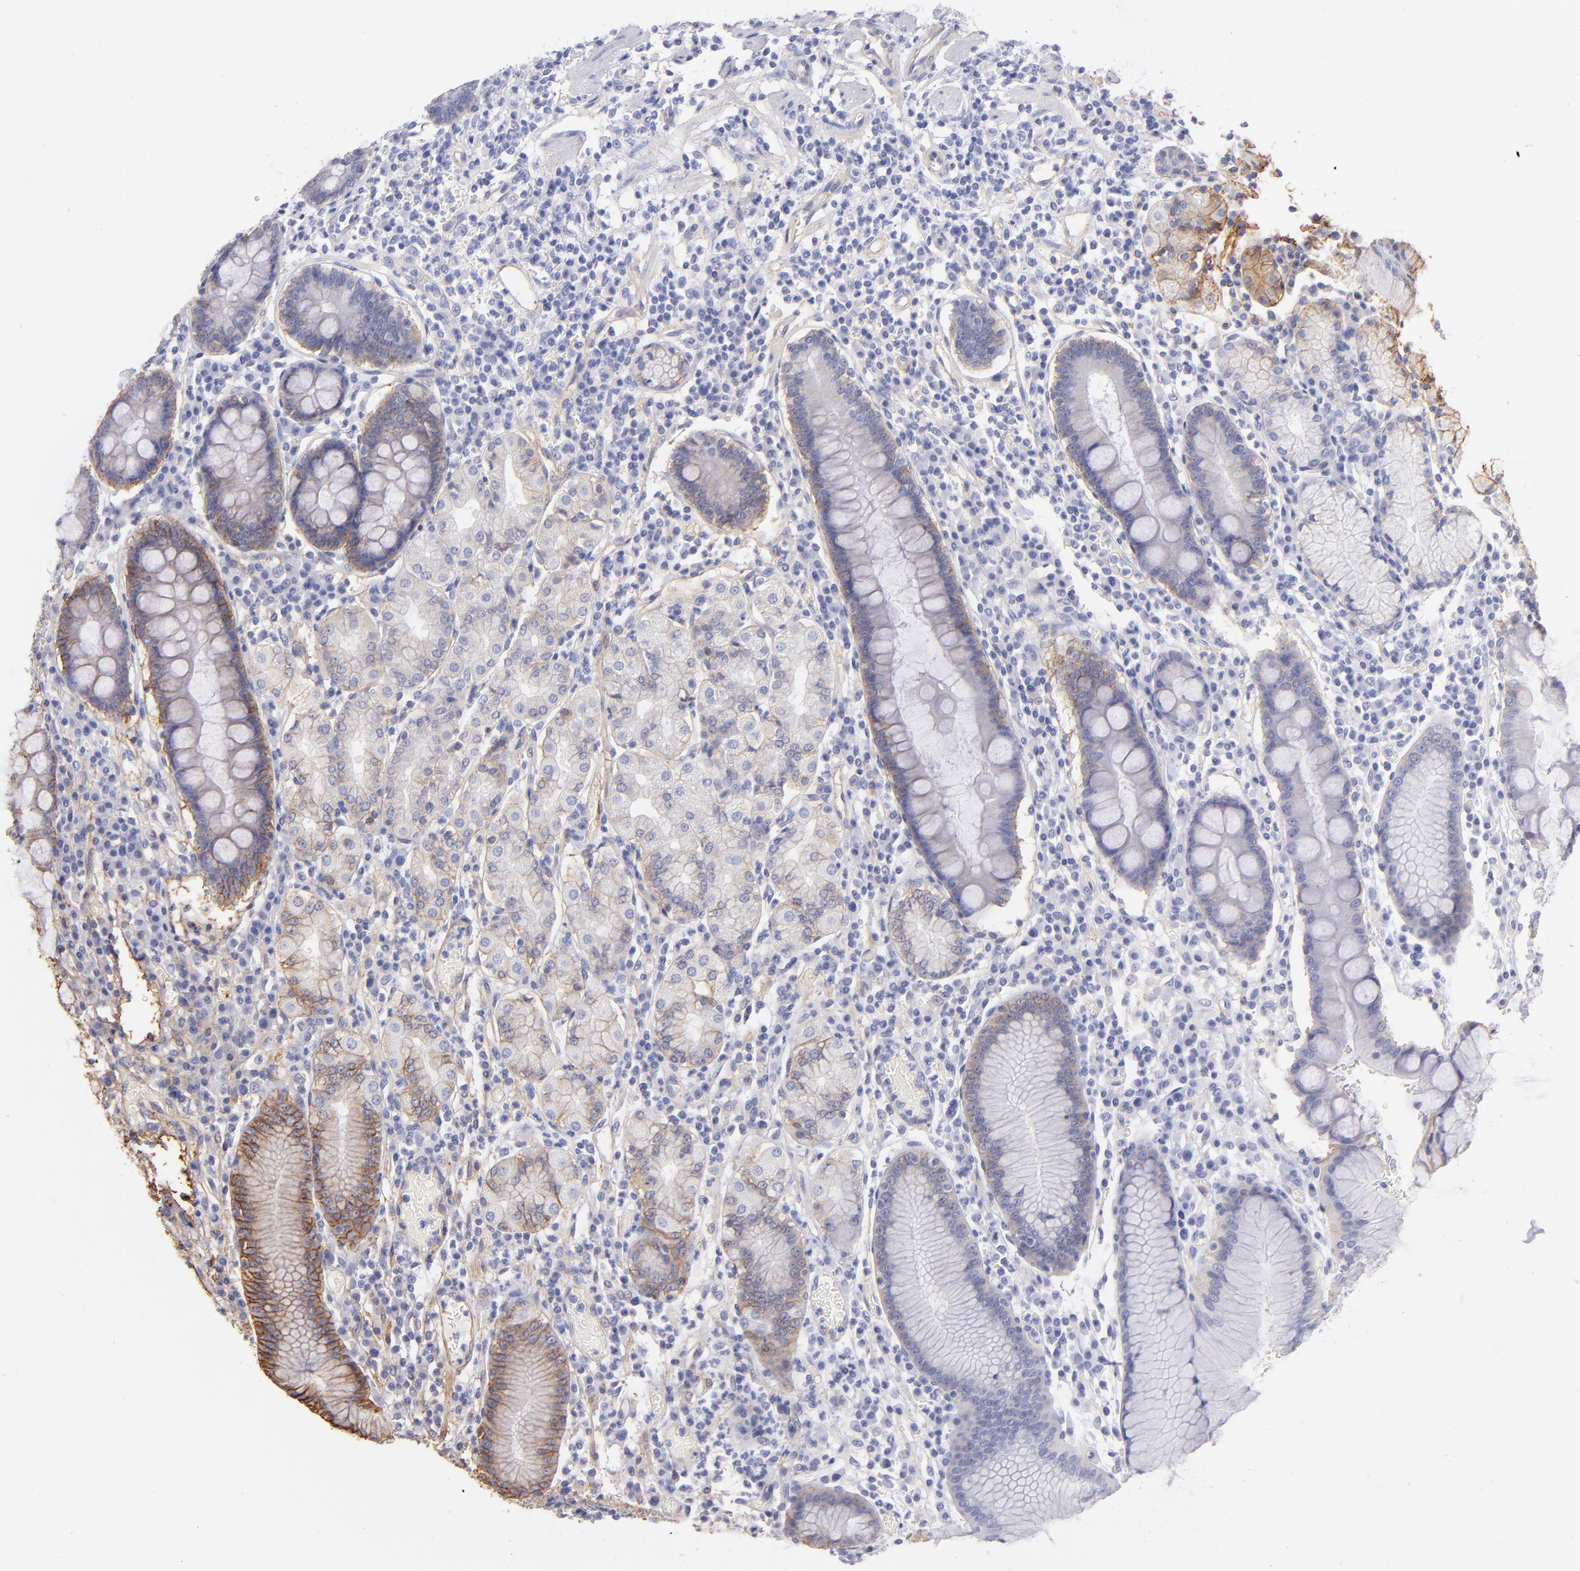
{"staining": {"intensity": "strong", "quantity": ">75%", "location": "cytoplasmic/membranous"}, "tissue": "stomach", "cell_type": "Glandular cells", "image_type": "normal", "snomed": [{"axis": "morphology", "description": "Normal tissue, NOS"}, {"axis": "topography", "description": "Stomach, lower"}], "caption": "Immunohistochemical staining of normal human stomach reveals >75% levels of strong cytoplasmic/membranous protein staining in about >75% of glandular cells. The staining was performed using DAB (3,3'-diaminobenzidine), with brown indicating positive protein expression. Nuclei are stained blue with hematoxylin.", "gene": "CD151", "patient": {"sex": "female", "age": 73}}